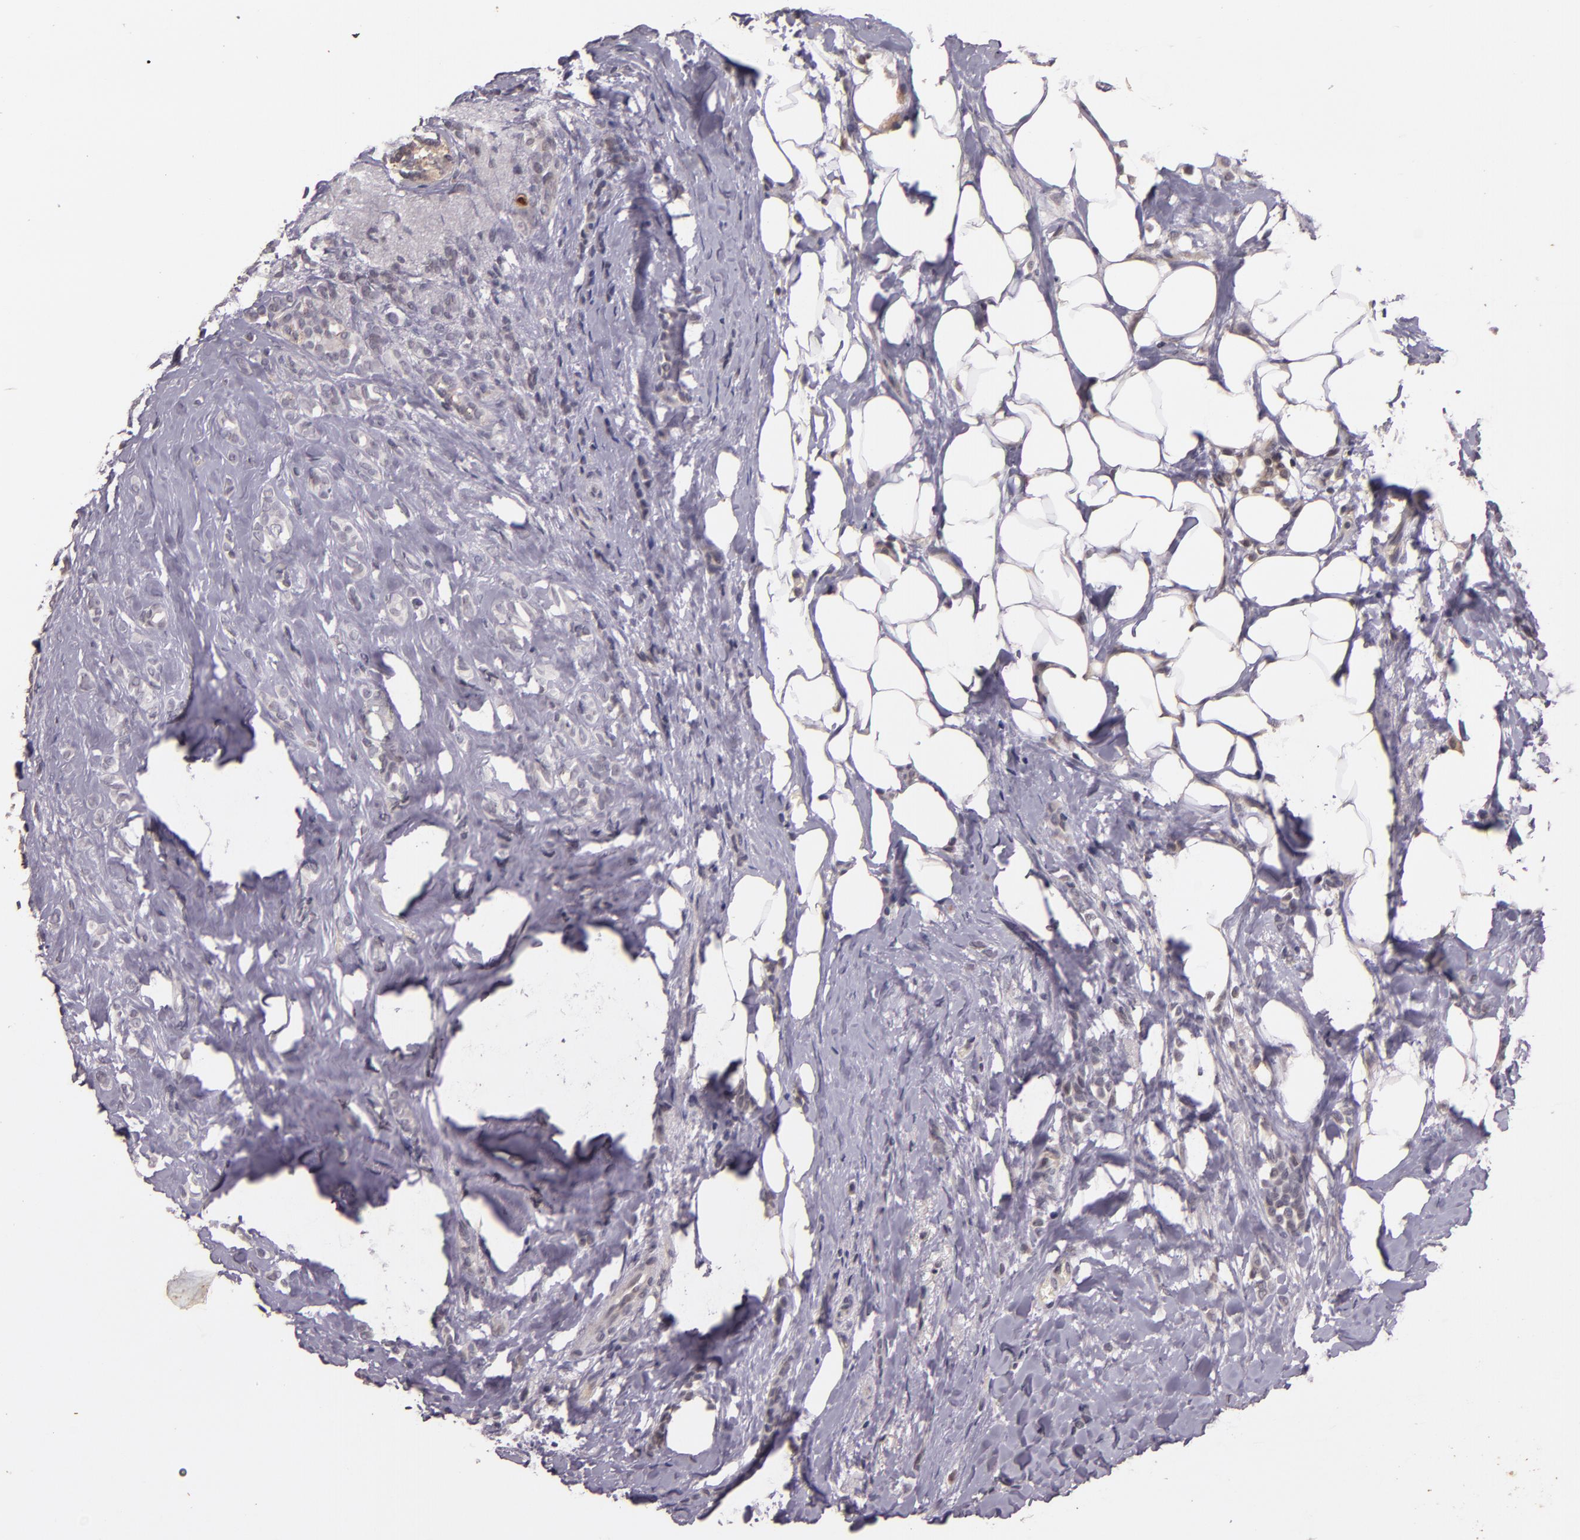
{"staining": {"intensity": "negative", "quantity": "none", "location": "none"}, "tissue": "breast cancer", "cell_type": "Tumor cells", "image_type": "cancer", "snomed": [{"axis": "morphology", "description": "Lobular carcinoma"}, {"axis": "topography", "description": "Breast"}], "caption": "Immunohistochemistry (IHC) photomicrograph of neoplastic tissue: breast cancer stained with DAB (3,3'-diaminobenzidine) reveals no significant protein positivity in tumor cells.", "gene": "TFF1", "patient": {"sex": "female", "age": 56}}